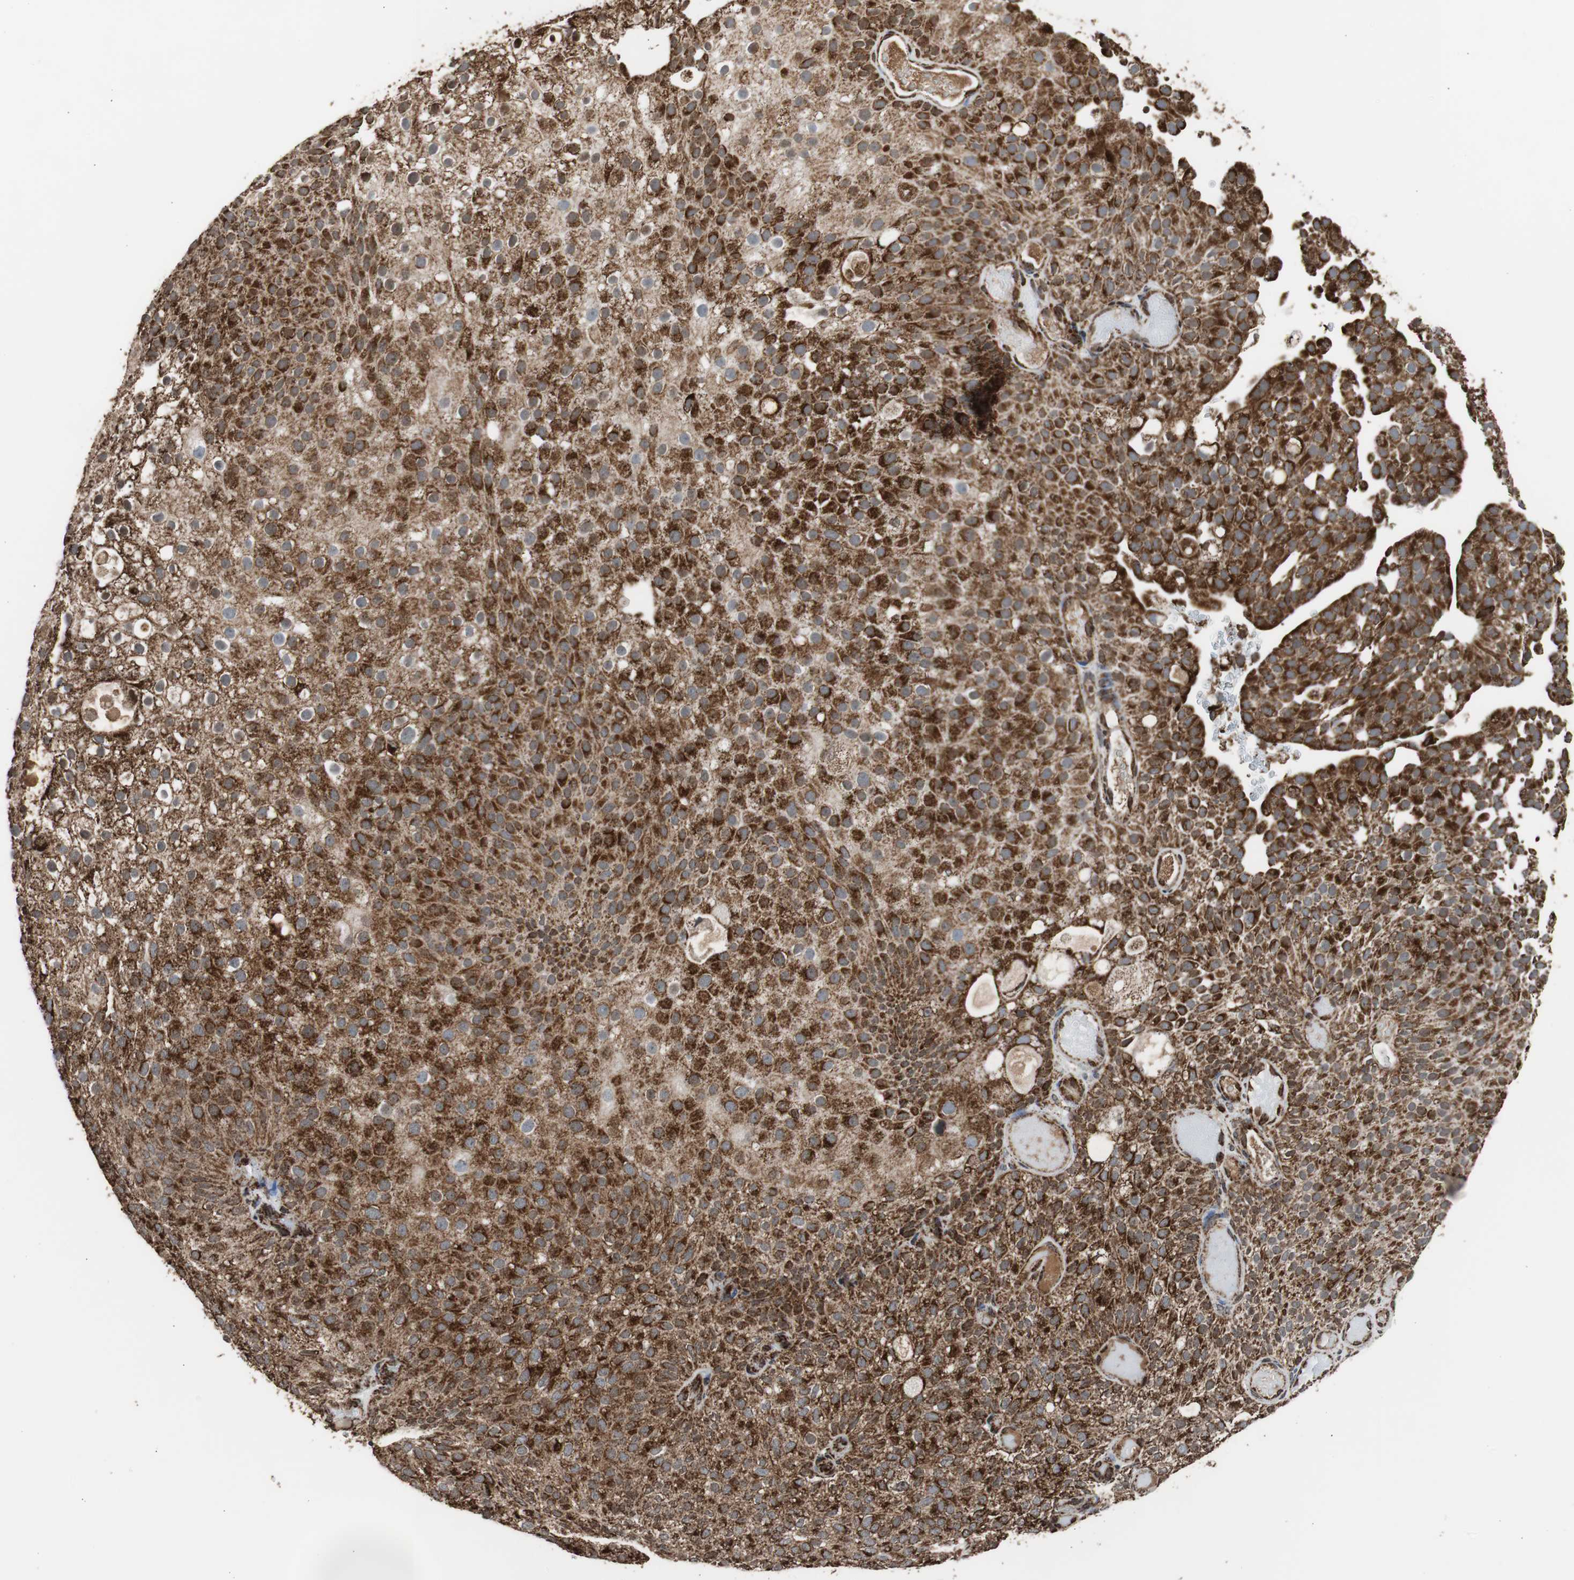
{"staining": {"intensity": "strong", "quantity": ">75%", "location": "cytoplasmic/membranous"}, "tissue": "urothelial cancer", "cell_type": "Tumor cells", "image_type": "cancer", "snomed": [{"axis": "morphology", "description": "Urothelial carcinoma, Low grade"}, {"axis": "topography", "description": "Urinary bladder"}], "caption": "A micrograph showing strong cytoplasmic/membranous positivity in approximately >75% of tumor cells in low-grade urothelial carcinoma, as visualized by brown immunohistochemical staining.", "gene": "HSPA9", "patient": {"sex": "male", "age": 78}}